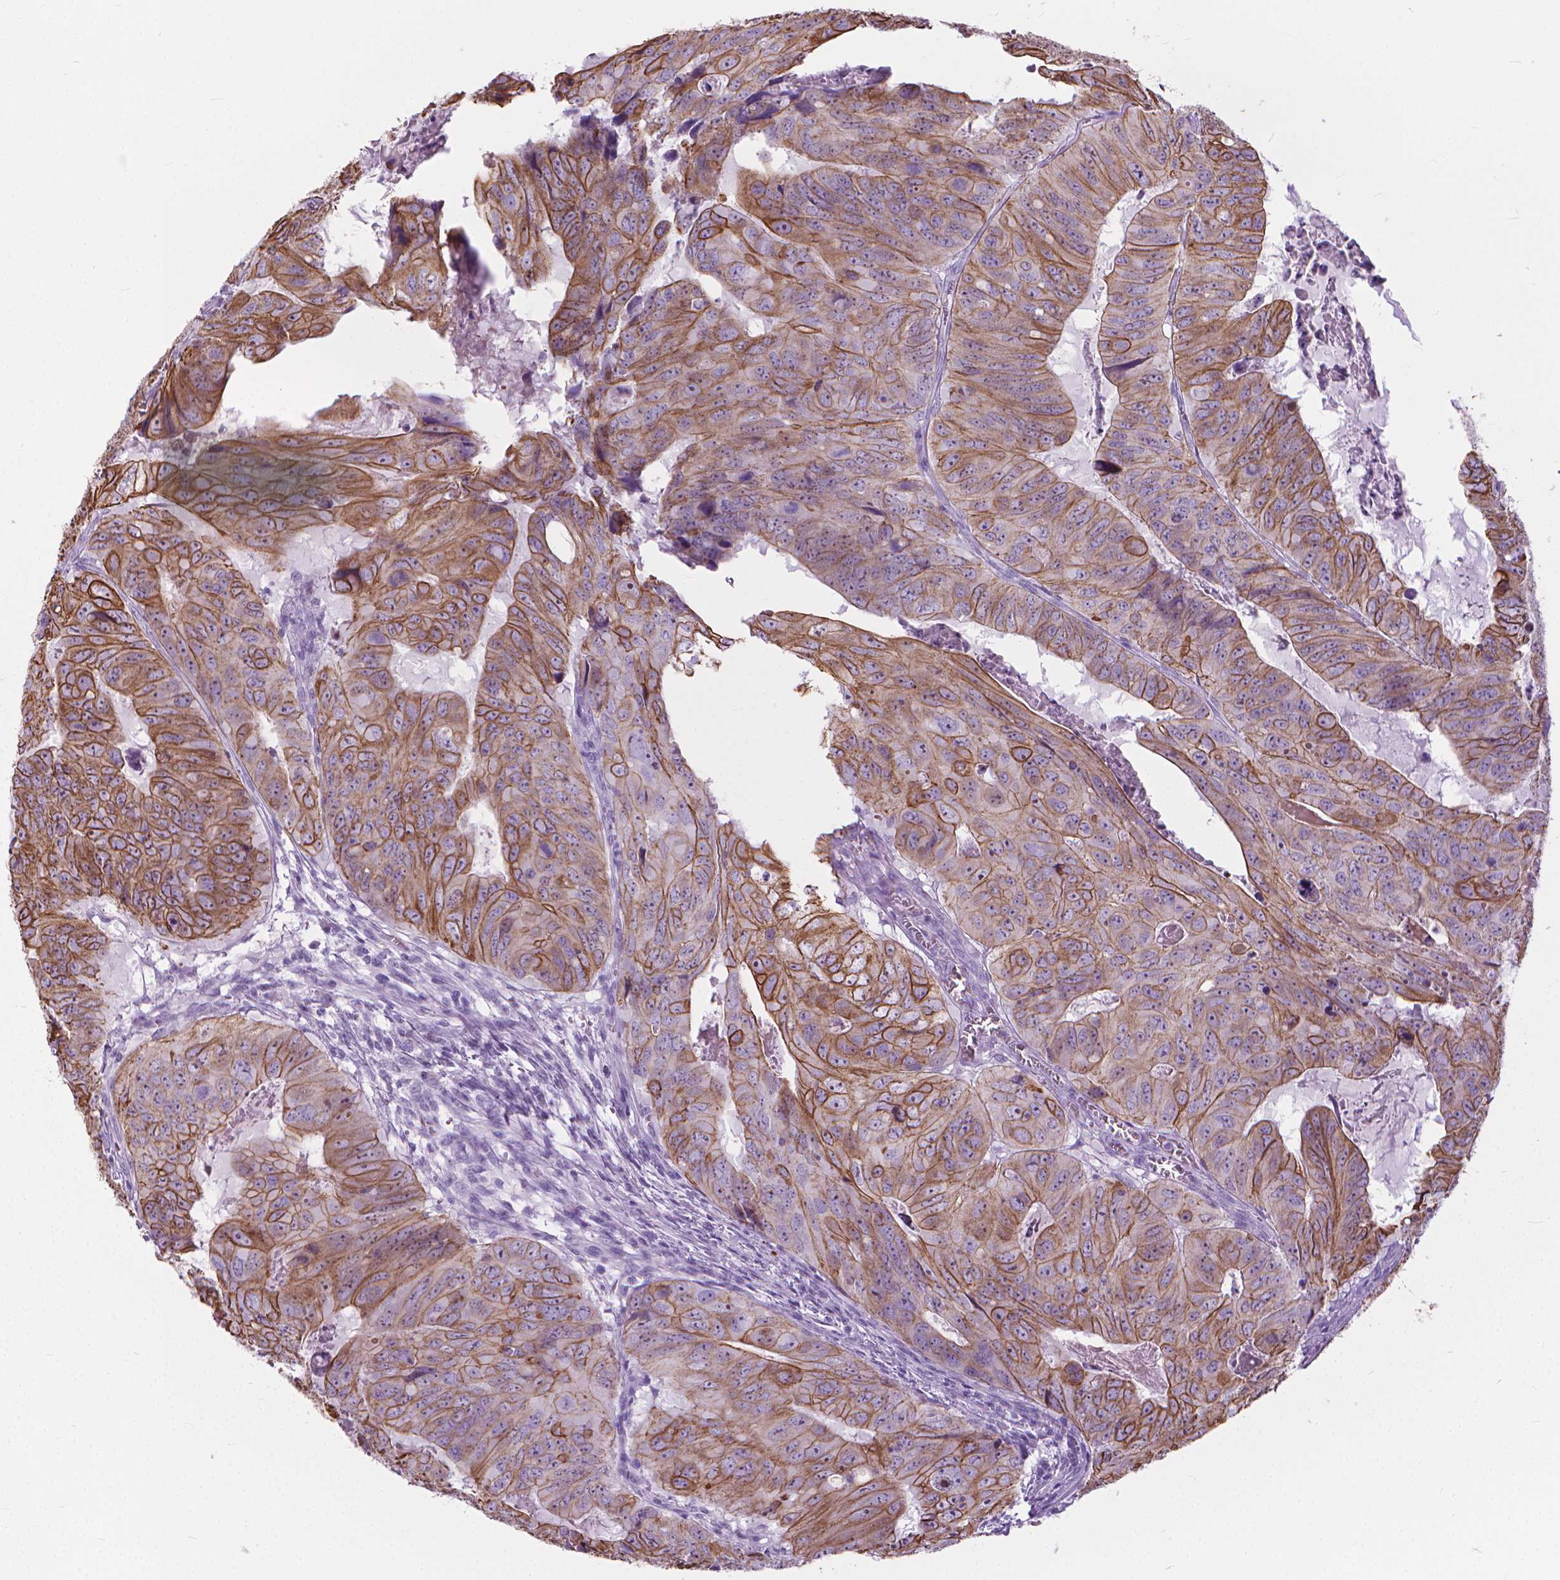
{"staining": {"intensity": "moderate", "quantity": ">75%", "location": "cytoplasmic/membranous"}, "tissue": "colorectal cancer", "cell_type": "Tumor cells", "image_type": "cancer", "snomed": [{"axis": "morphology", "description": "Adenocarcinoma, NOS"}, {"axis": "topography", "description": "Colon"}], "caption": "Human adenocarcinoma (colorectal) stained with a protein marker shows moderate staining in tumor cells.", "gene": "HTR2B", "patient": {"sex": "male", "age": 79}}